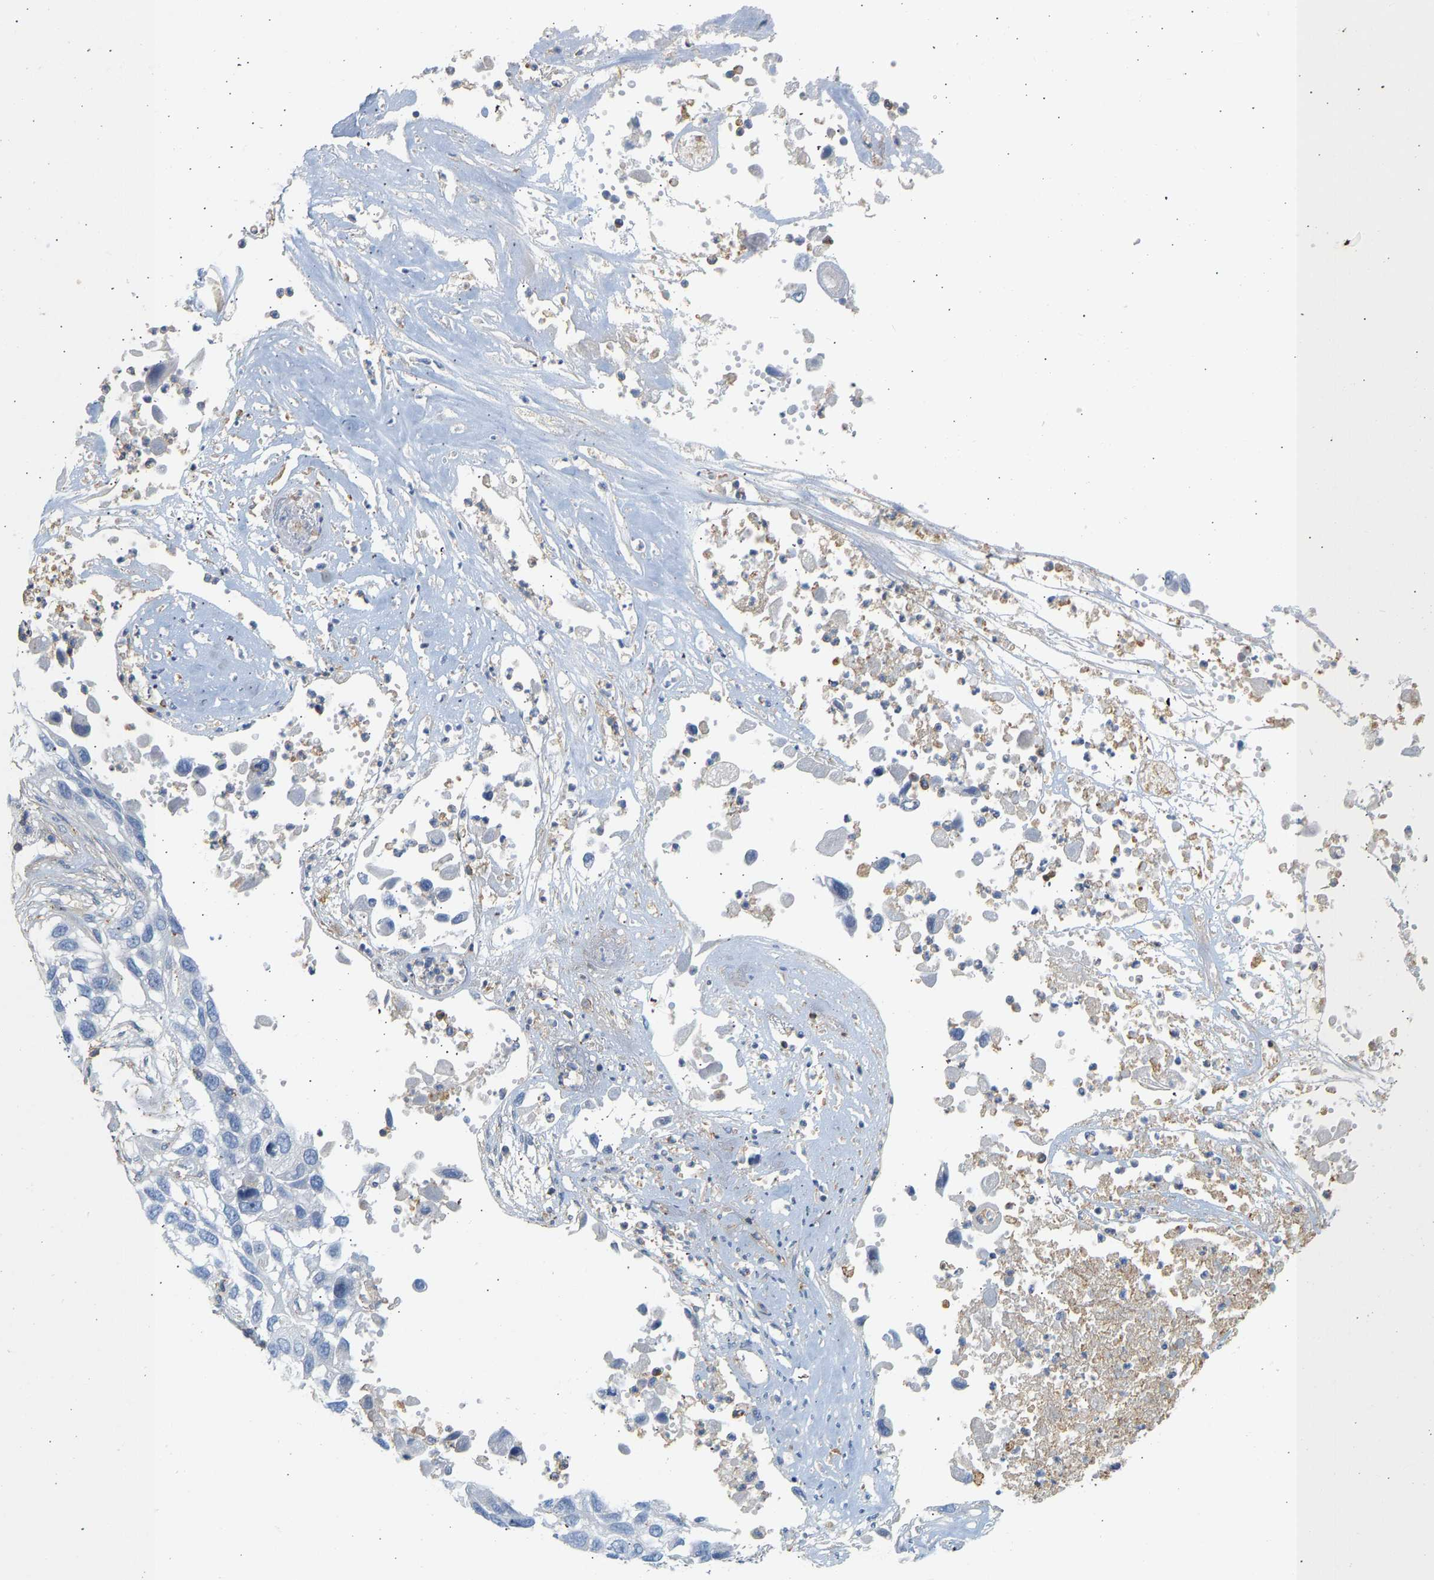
{"staining": {"intensity": "negative", "quantity": "none", "location": "none"}, "tissue": "lung cancer", "cell_type": "Tumor cells", "image_type": "cancer", "snomed": [{"axis": "morphology", "description": "Squamous cell carcinoma, NOS"}, {"axis": "topography", "description": "Lung"}], "caption": "A photomicrograph of human lung squamous cell carcinoma is negative for staining in tumor cells. Brightfield microscopy of immunohistochemistry (IHC) stained with DAB (3,3'-diaminobenzidine) (brown) and hematoxylin (blue), captured at high magnification.", "gene": "BVES", "patient": {"sex": "male", "age": 71}}